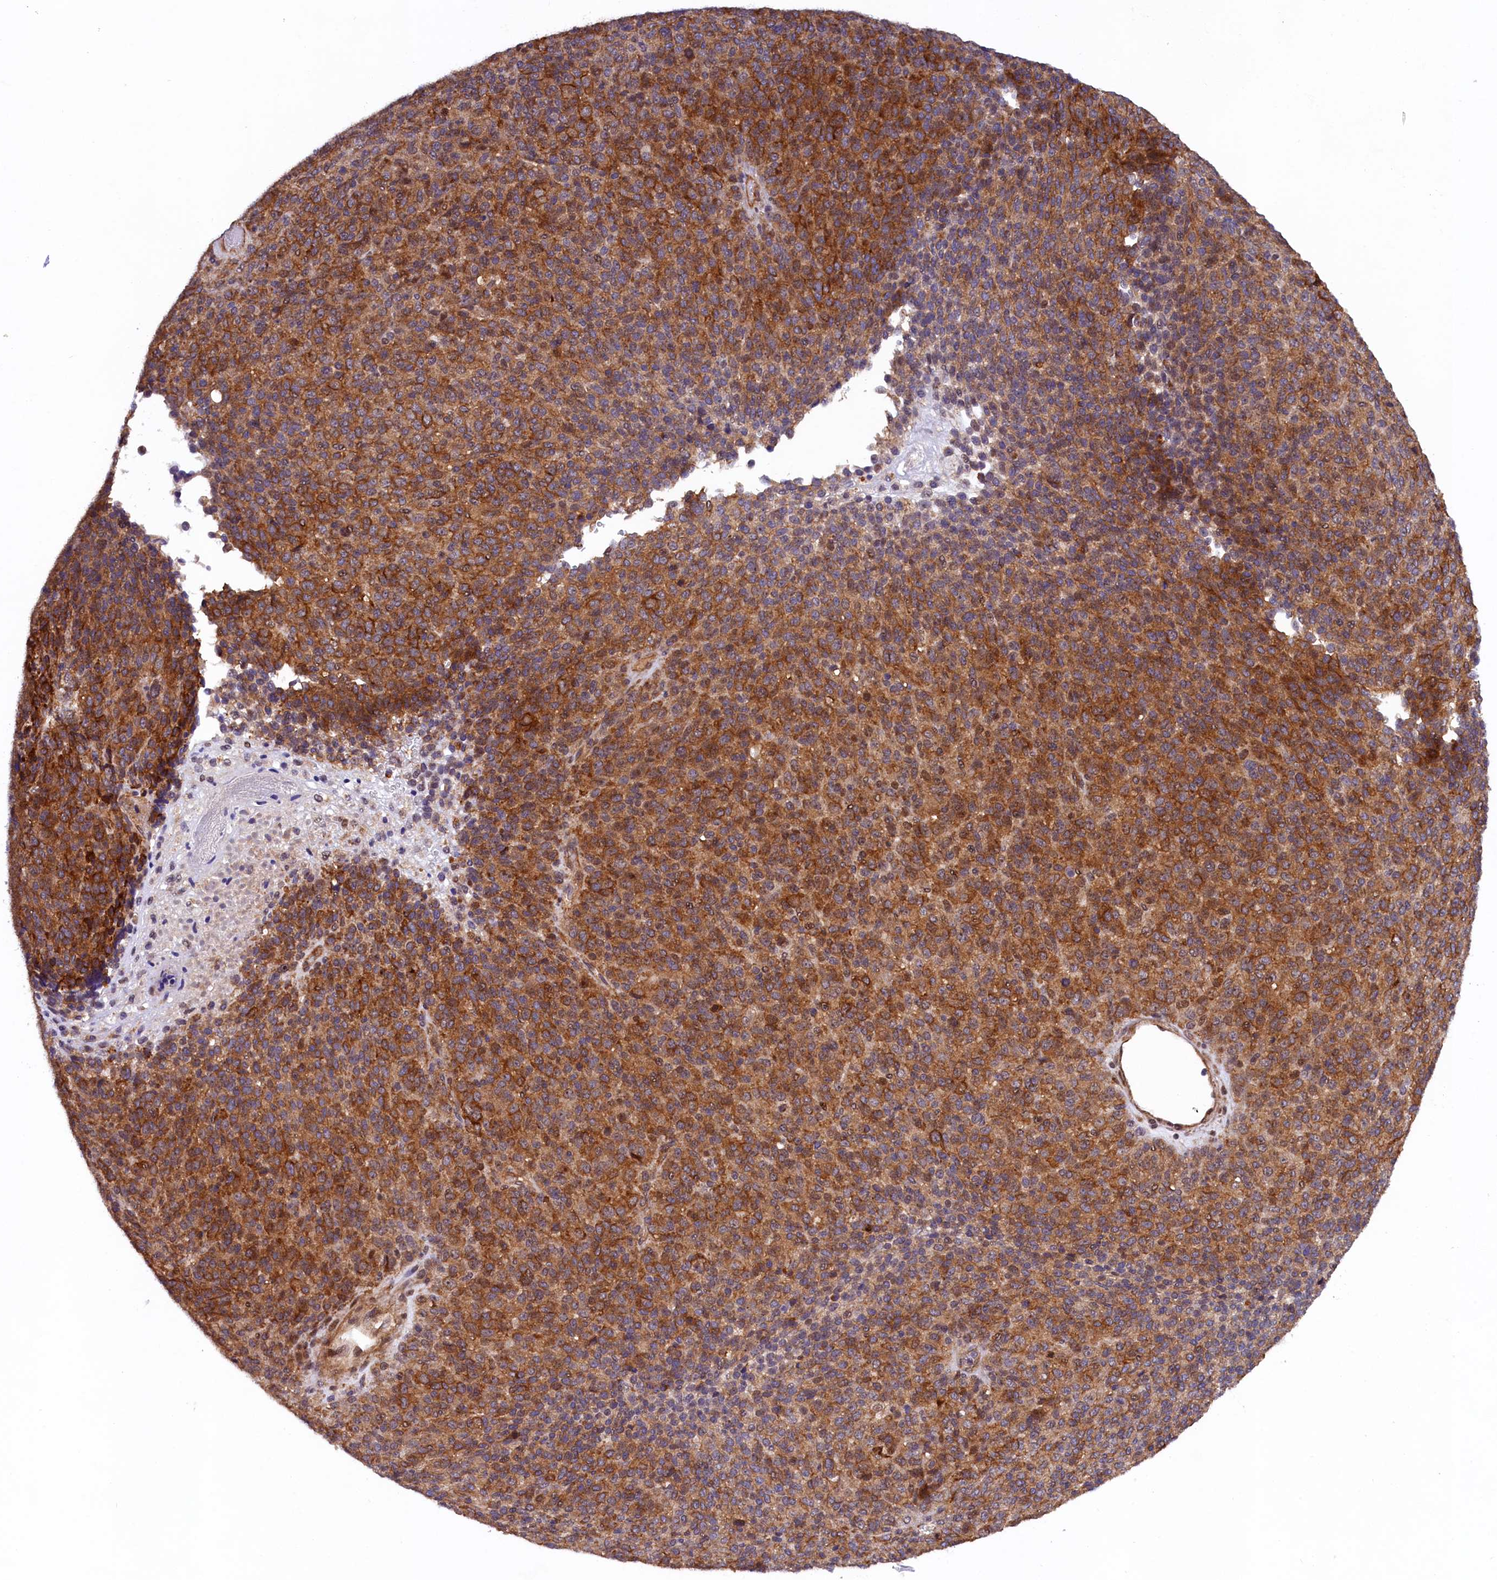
{"staining": {"intensity": "moderate", "quantity": ">75%", "location": "cytoplasmic/membranous"}, "tissue": "melanoma", "cell_type": "Tumor cells", "image_type": "cancer", "snomed": [{"axis": "morphology", "description": "Malignant melanoma, Metastatic site"}, {"axis": "topography", "description": "Brain"}], "caption": "Immunohistochemistry (DAB (3,3'-diaminobenzidine)) staining of malignant melanoma (metastatic site) reveals moderate cytoplasmic/membranous protein expression in about >75% of tumor cells.", "gene": "ARL14EP", "patient": {"sex": "female", "age": 56}}